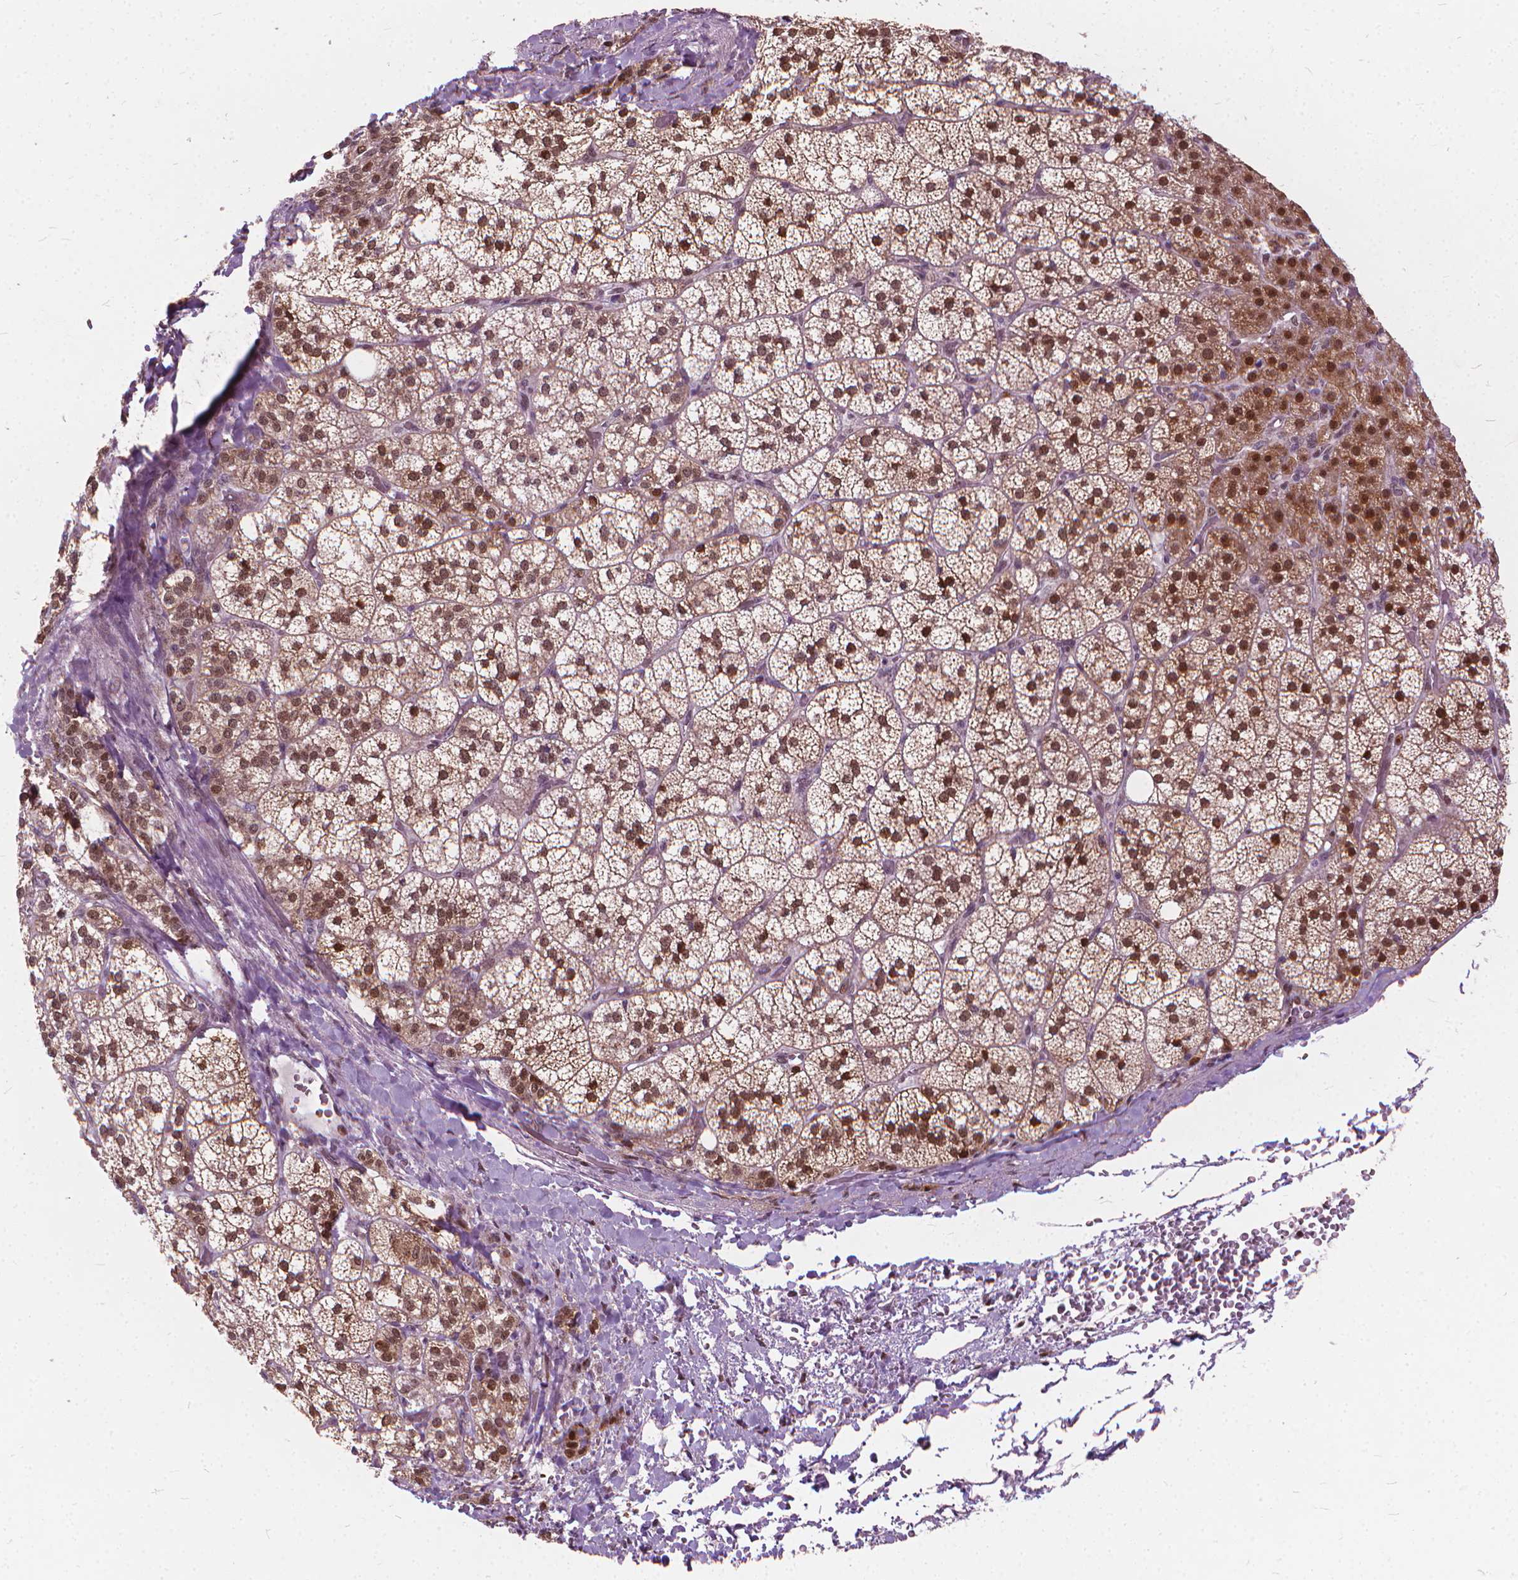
{"staining": {"intensity": "strong", "quantity": ">75%", "location": "cytoplasmic/membranous,nuclear"}, "tissue": "adrenal gland", "cell_type": "Glandular cells", "image_type": "normal", "snomed": [{"axis": "morphology", "description": "Normal tissue, NOS"}, {"axis": "topography", "description": "Adrenal gland"}], "caption": "Immunohistochemical staining of benign adrenal gland shows high levels of strong cytoplasmic/membranous,nuclear expression in about >75% of glandular cells. (brown staining indicates protein expression, while blue staining denotes nuclei).", "gene": "STAT5B", "patient": {"sex": "female", "age": 60}}